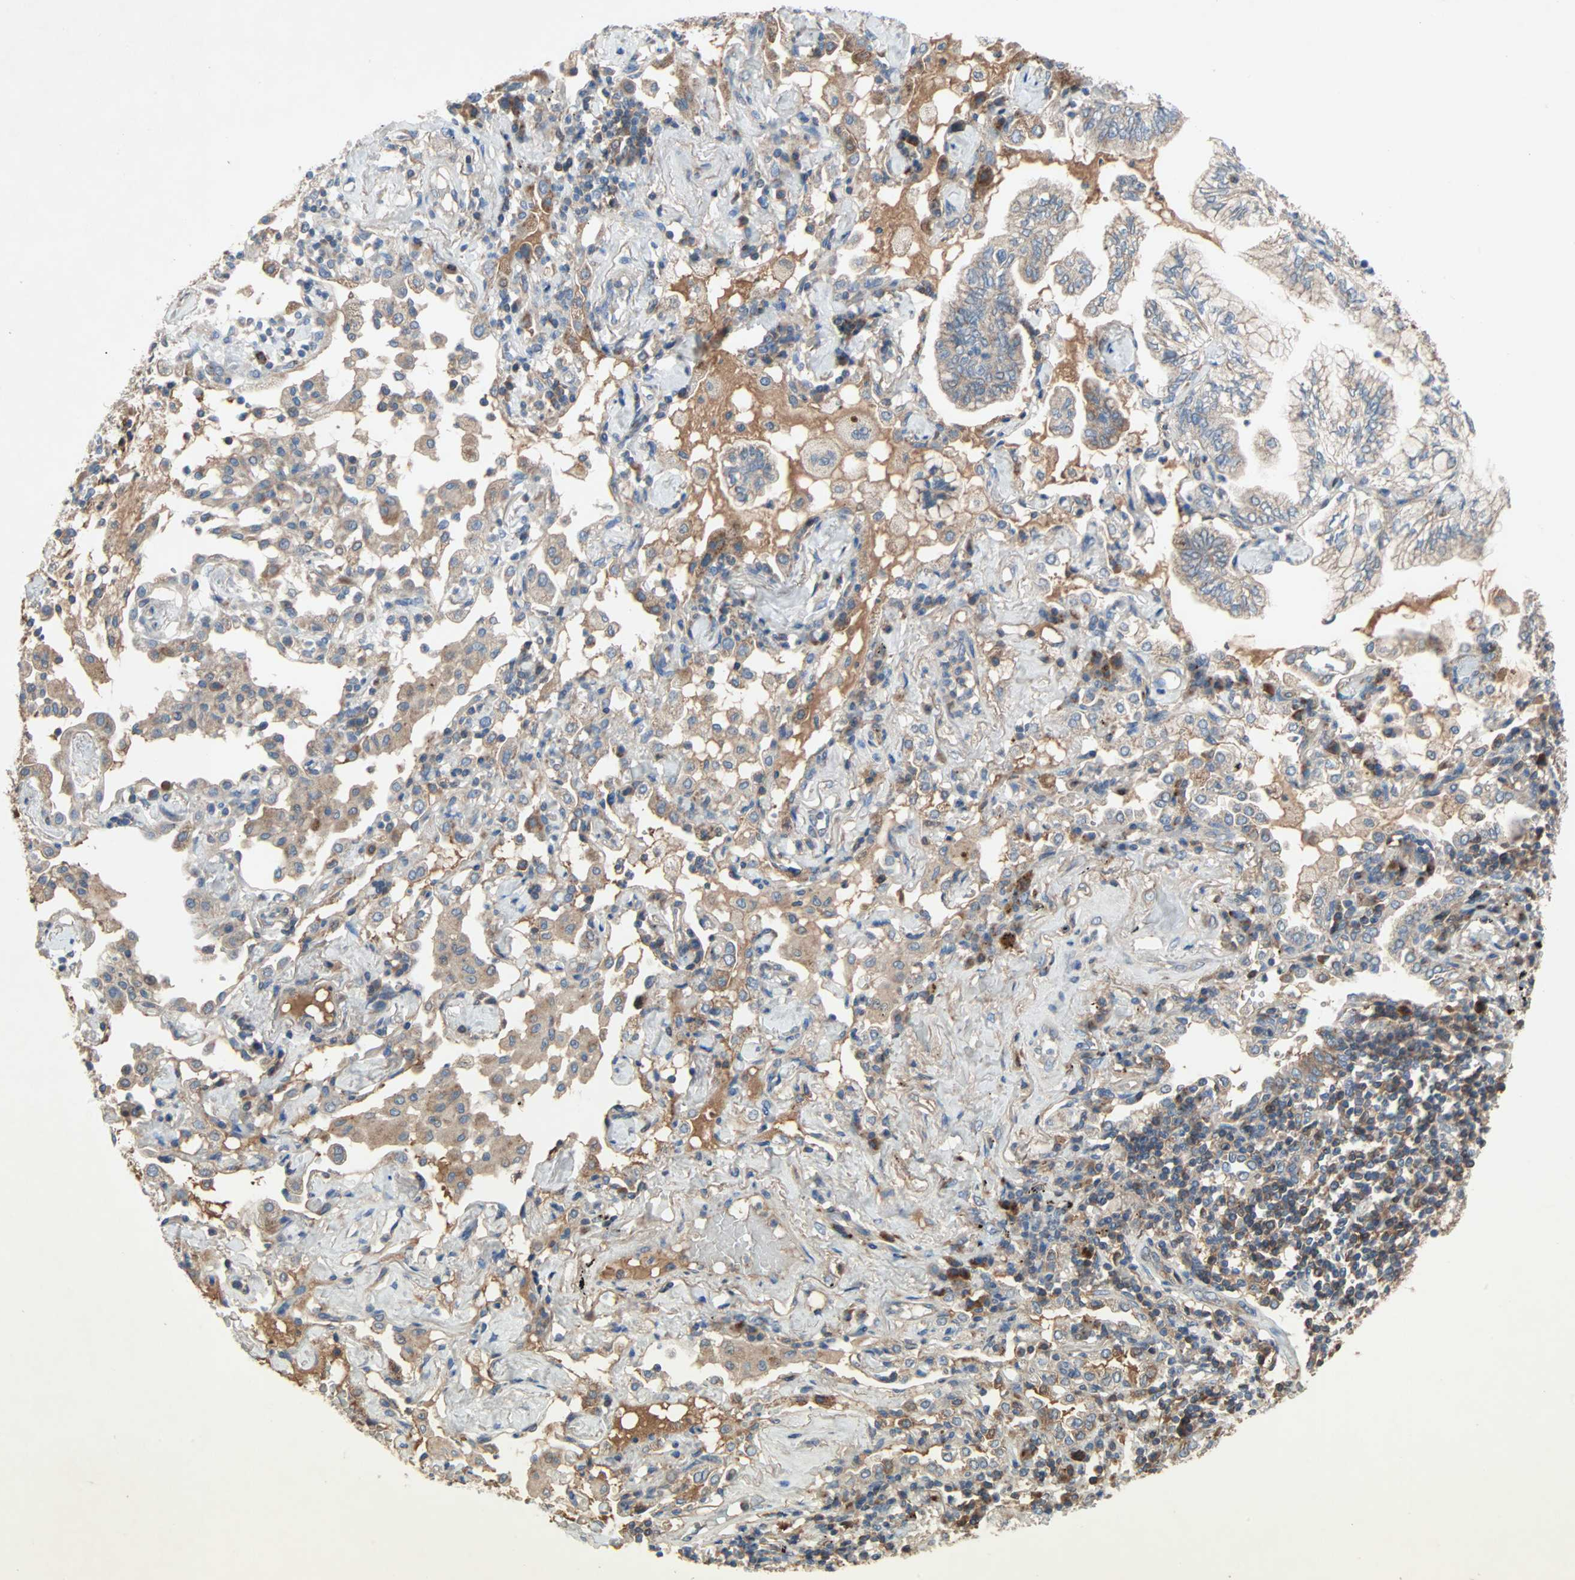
{"staining": {"intensity": "weak", "quantity": "25%-75%", "location": "cytoplasmic/membranous"}, "tissue": "lung cancer", "cell_type": "Tumor cells", "image_type": "cancer", "snomed": [{"axis": "morphology", "description": "Normal tissue, NOS"}, {"axis": "morphology", "description": "Adenocarcinoma, NOS"}, {"axis": "topography", "description": "Bronchus"}, {"axis": "topography", "description": "Lung"}], "caption": "A brown stain labels weak cytoplasmic/membranous staining of a protein in lung cancer (adenocarcinoma) tumor cells.", "gene": "XYLT1", "patient": {"sex": "female", "age": 70}}